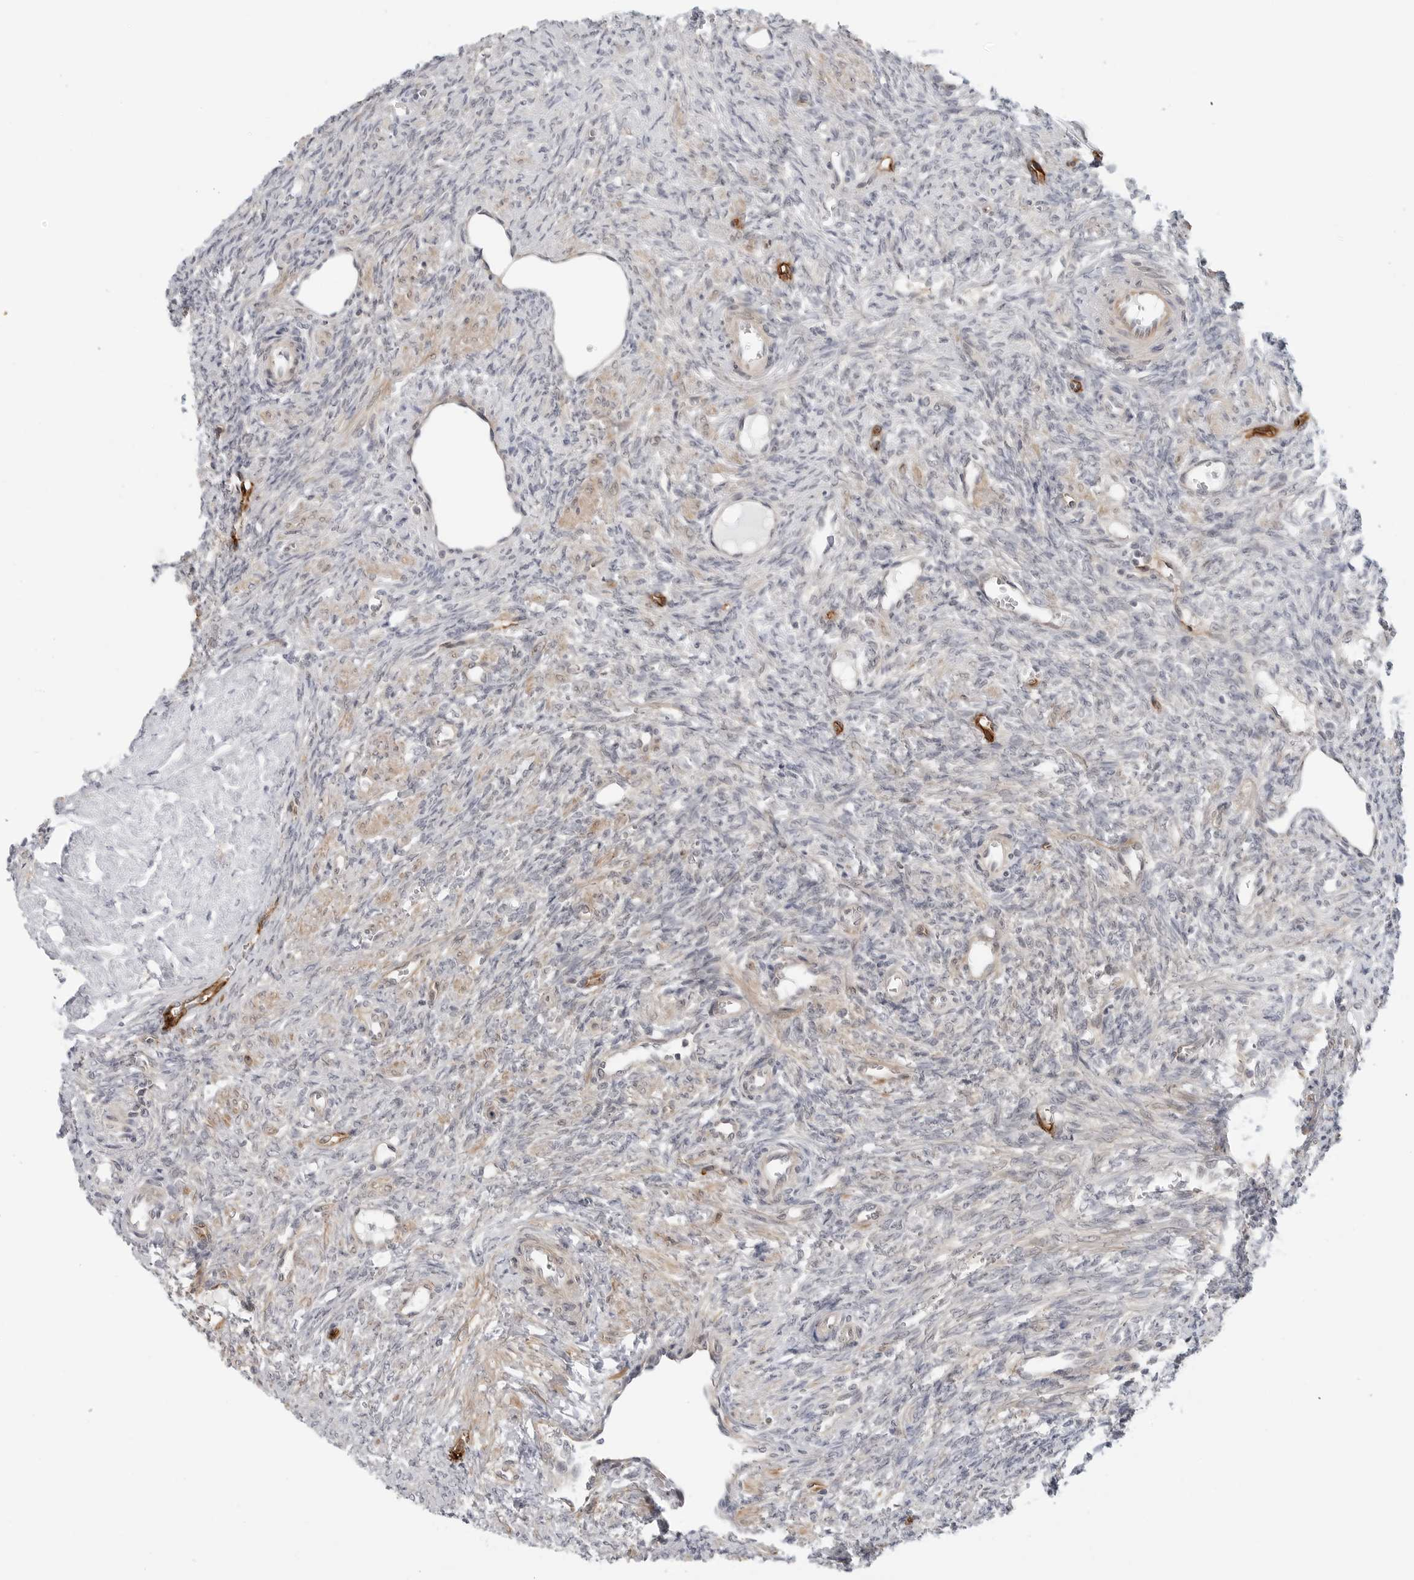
{"staining": {"intensity": "negative", "quantity": "none", "location": "none"}, "tissue": "ovary", "cell_type": "Ovarian stroma cells", "image_type": "normal", "snomed": [{"axis": "morphology", "description": "Normal tissue, NOS"}, {"axis": "topography", "description": "Ovary"}], "caption": "Immunohistochemical staining of normal ovary reveals no significant staining in ovarian stroma cells. The staining is performed using DAB brown chromogen with nuclei counter-stained in using hematoxylin.", "gene": "STXBP3", "patient": {"sex": "female", "age": 41}}